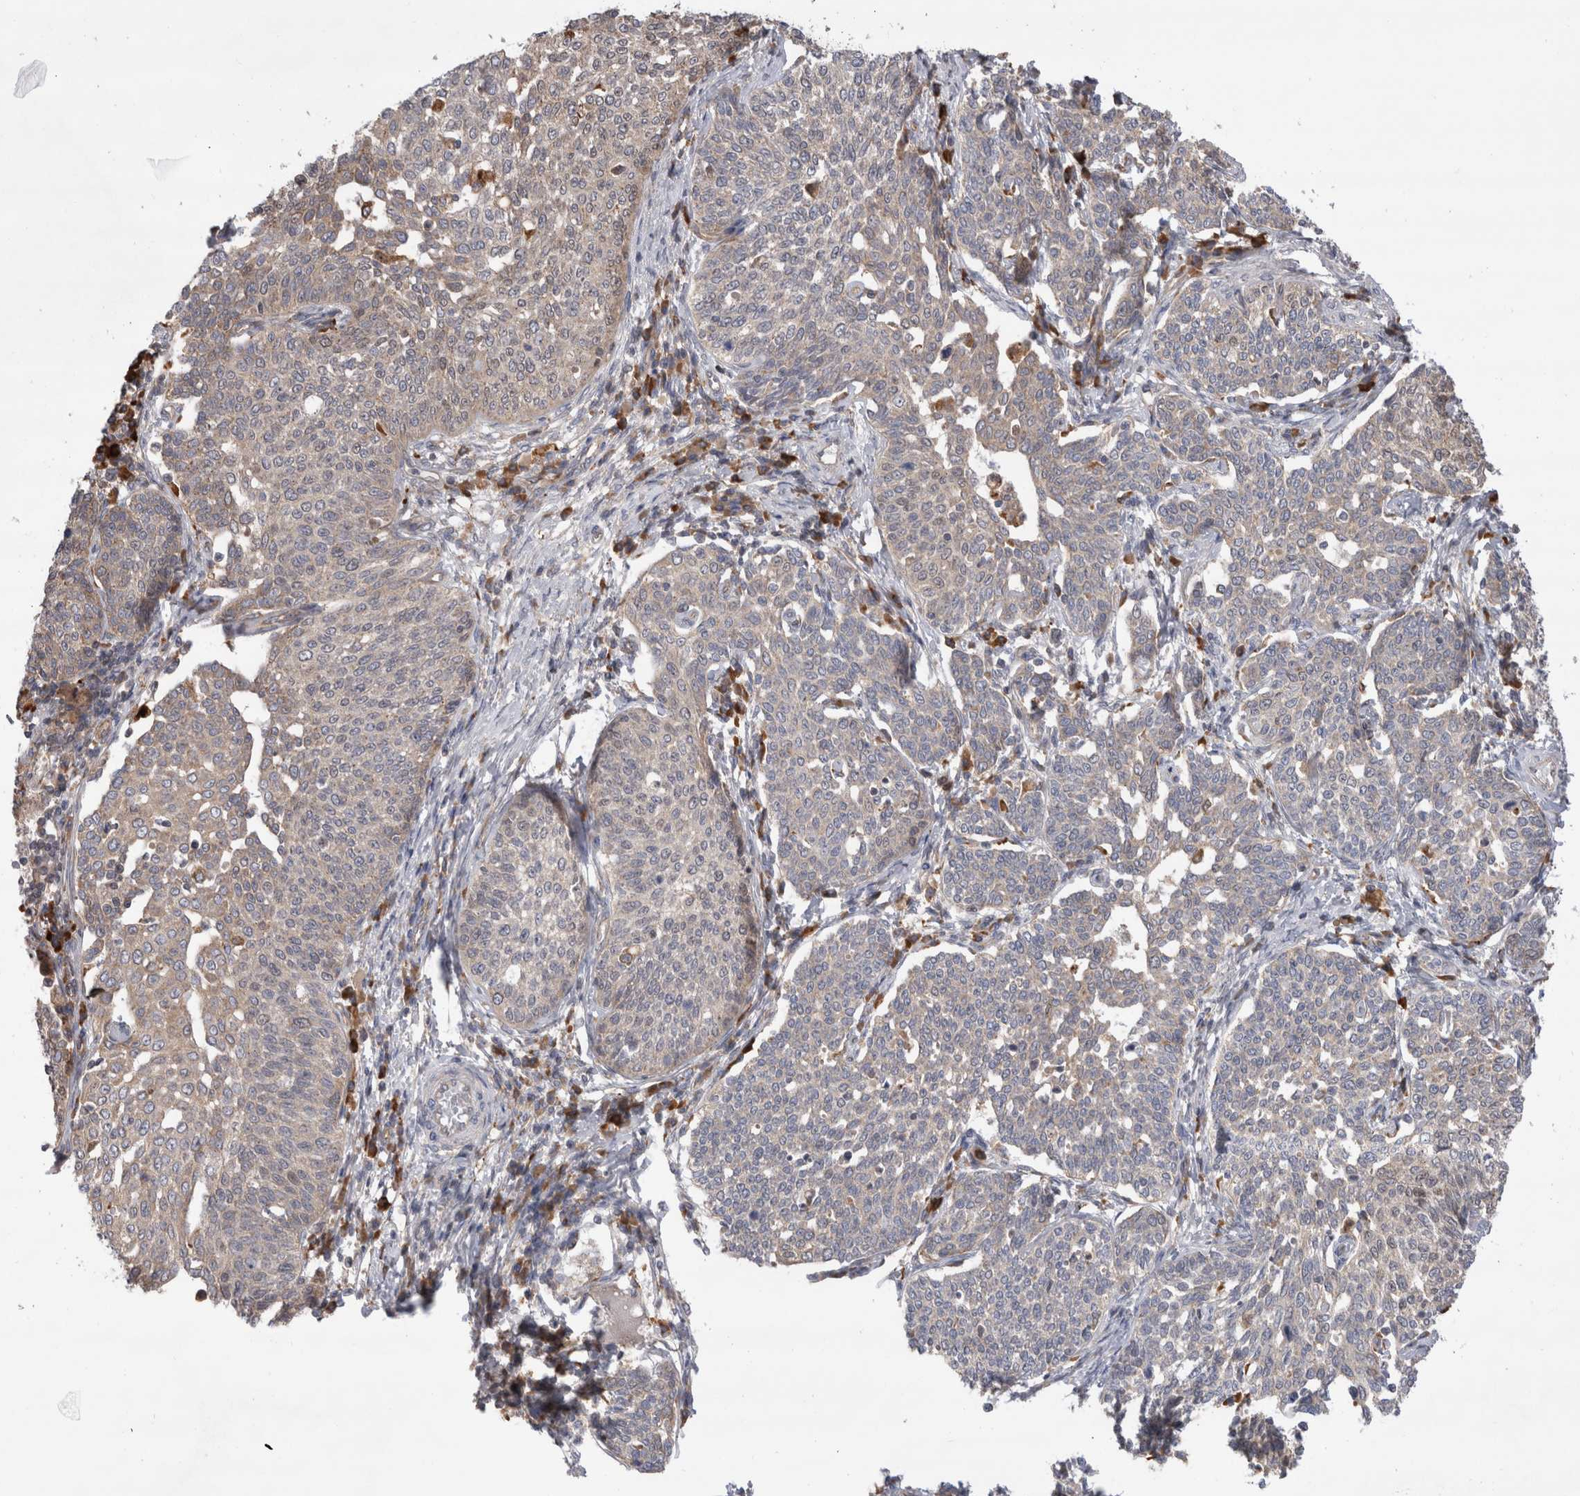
{"staining": {"intensity": "negative", "quantity": "none", "location": "none"}, "tissue": "cervical cancer", "cell_type": "Tumor cells", "image_type": "cancer", "snomed": [{"axis": "morphology", "description": "Squamous cell carcinoma, NOS"}, {"axis": "topography", "description": "Cervix"}], "caption": "There is no significant positivity in tumor cells of cervical squamous cell carcinoma.", "gene": "PDCD10", "patient": {"sex": "female", "age": 34}}